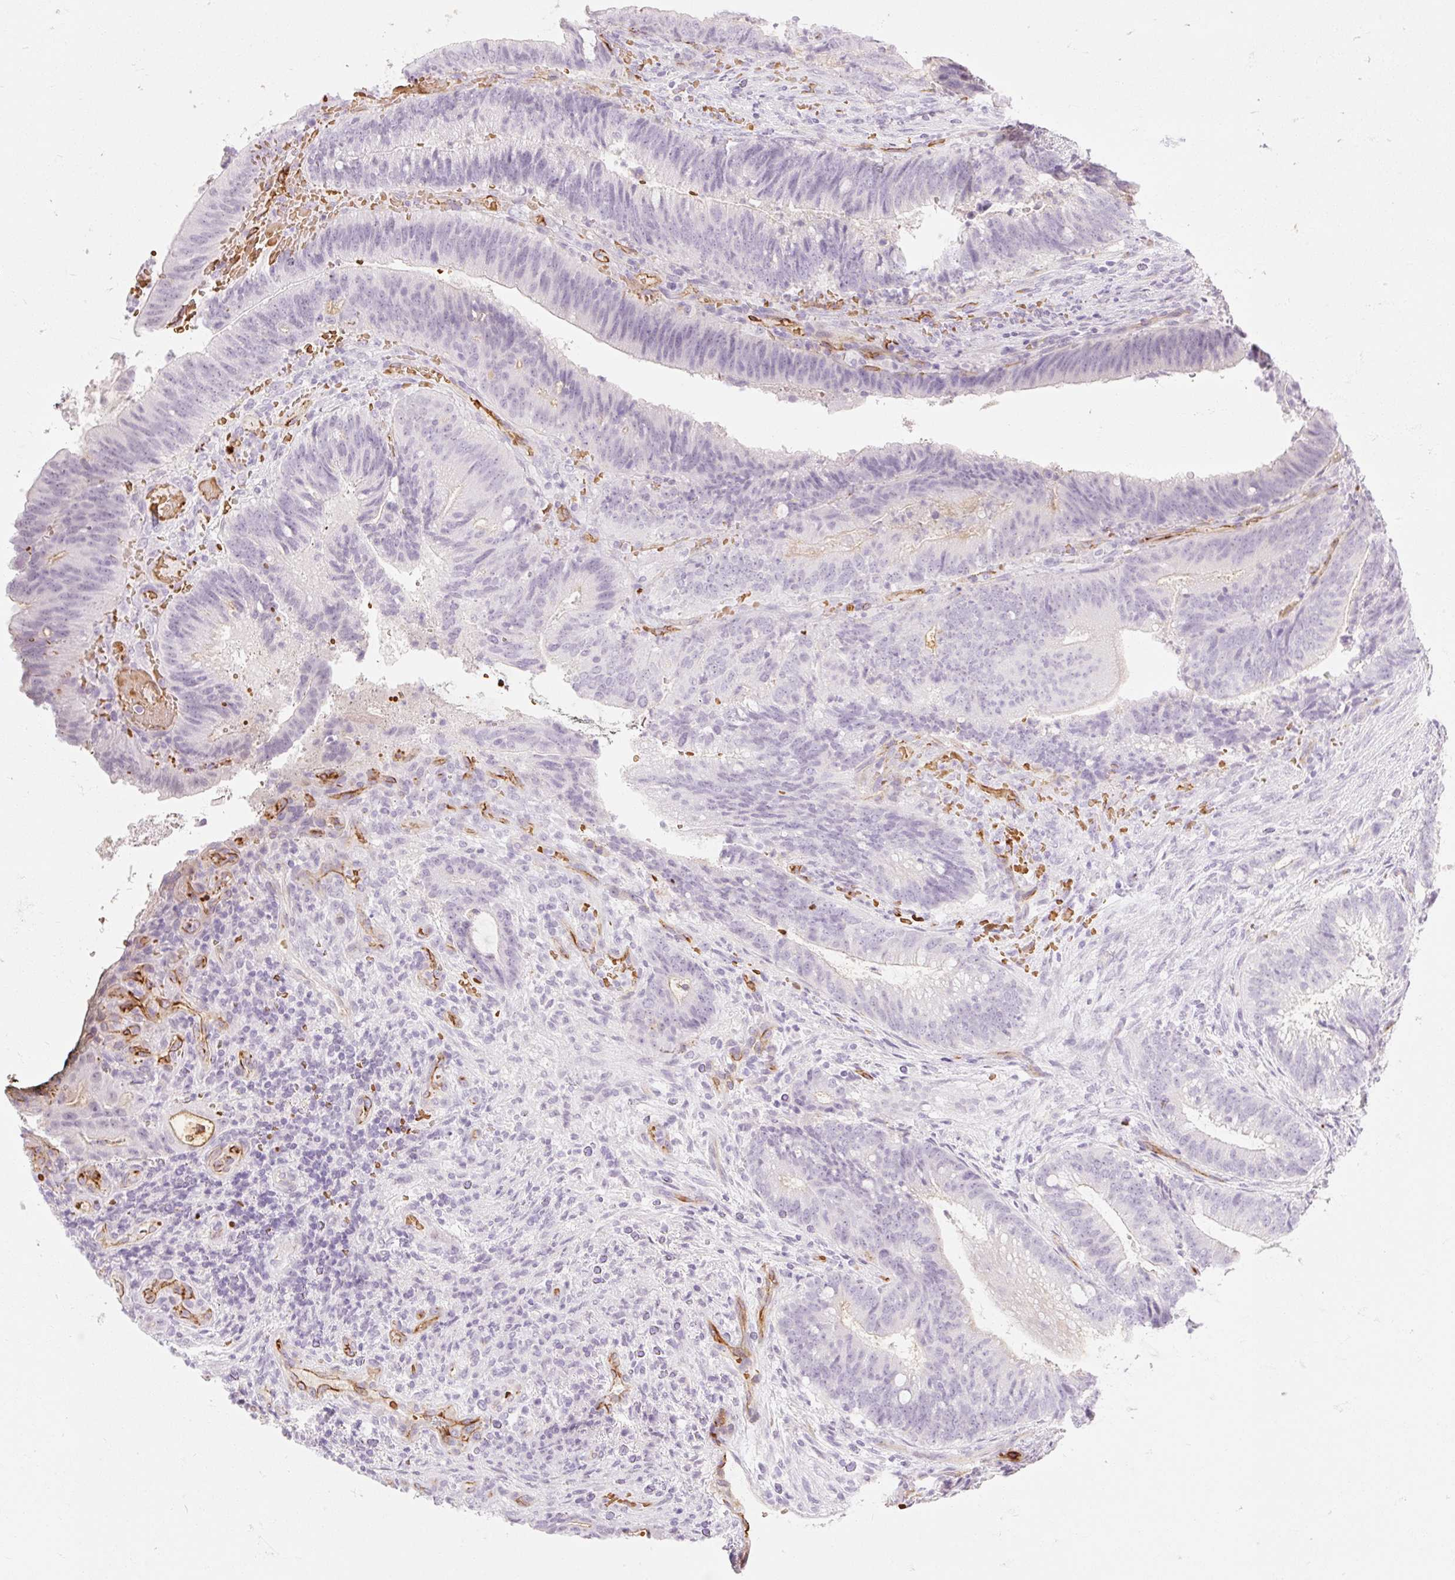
{"staining": {"intensity": "negative", "quantity": "none", "location": "none"}, "tissue": "colorectal cancer", "cell_type": "Tumor cells", "image_type": "cancer", "snomed": [{"axis": "morphology", "description": "Adenocarcinoma, NOS"}, {"axis": "topography", "description": "Colon"}], "caption": "The immunohistochemistry (IHC) photomicrograph has no significant staining in tumor cells of adenocarcinoma (colorectal) tissue.", "gene": "TAF1L", "patient": {"sex": "female", "age": 43}}